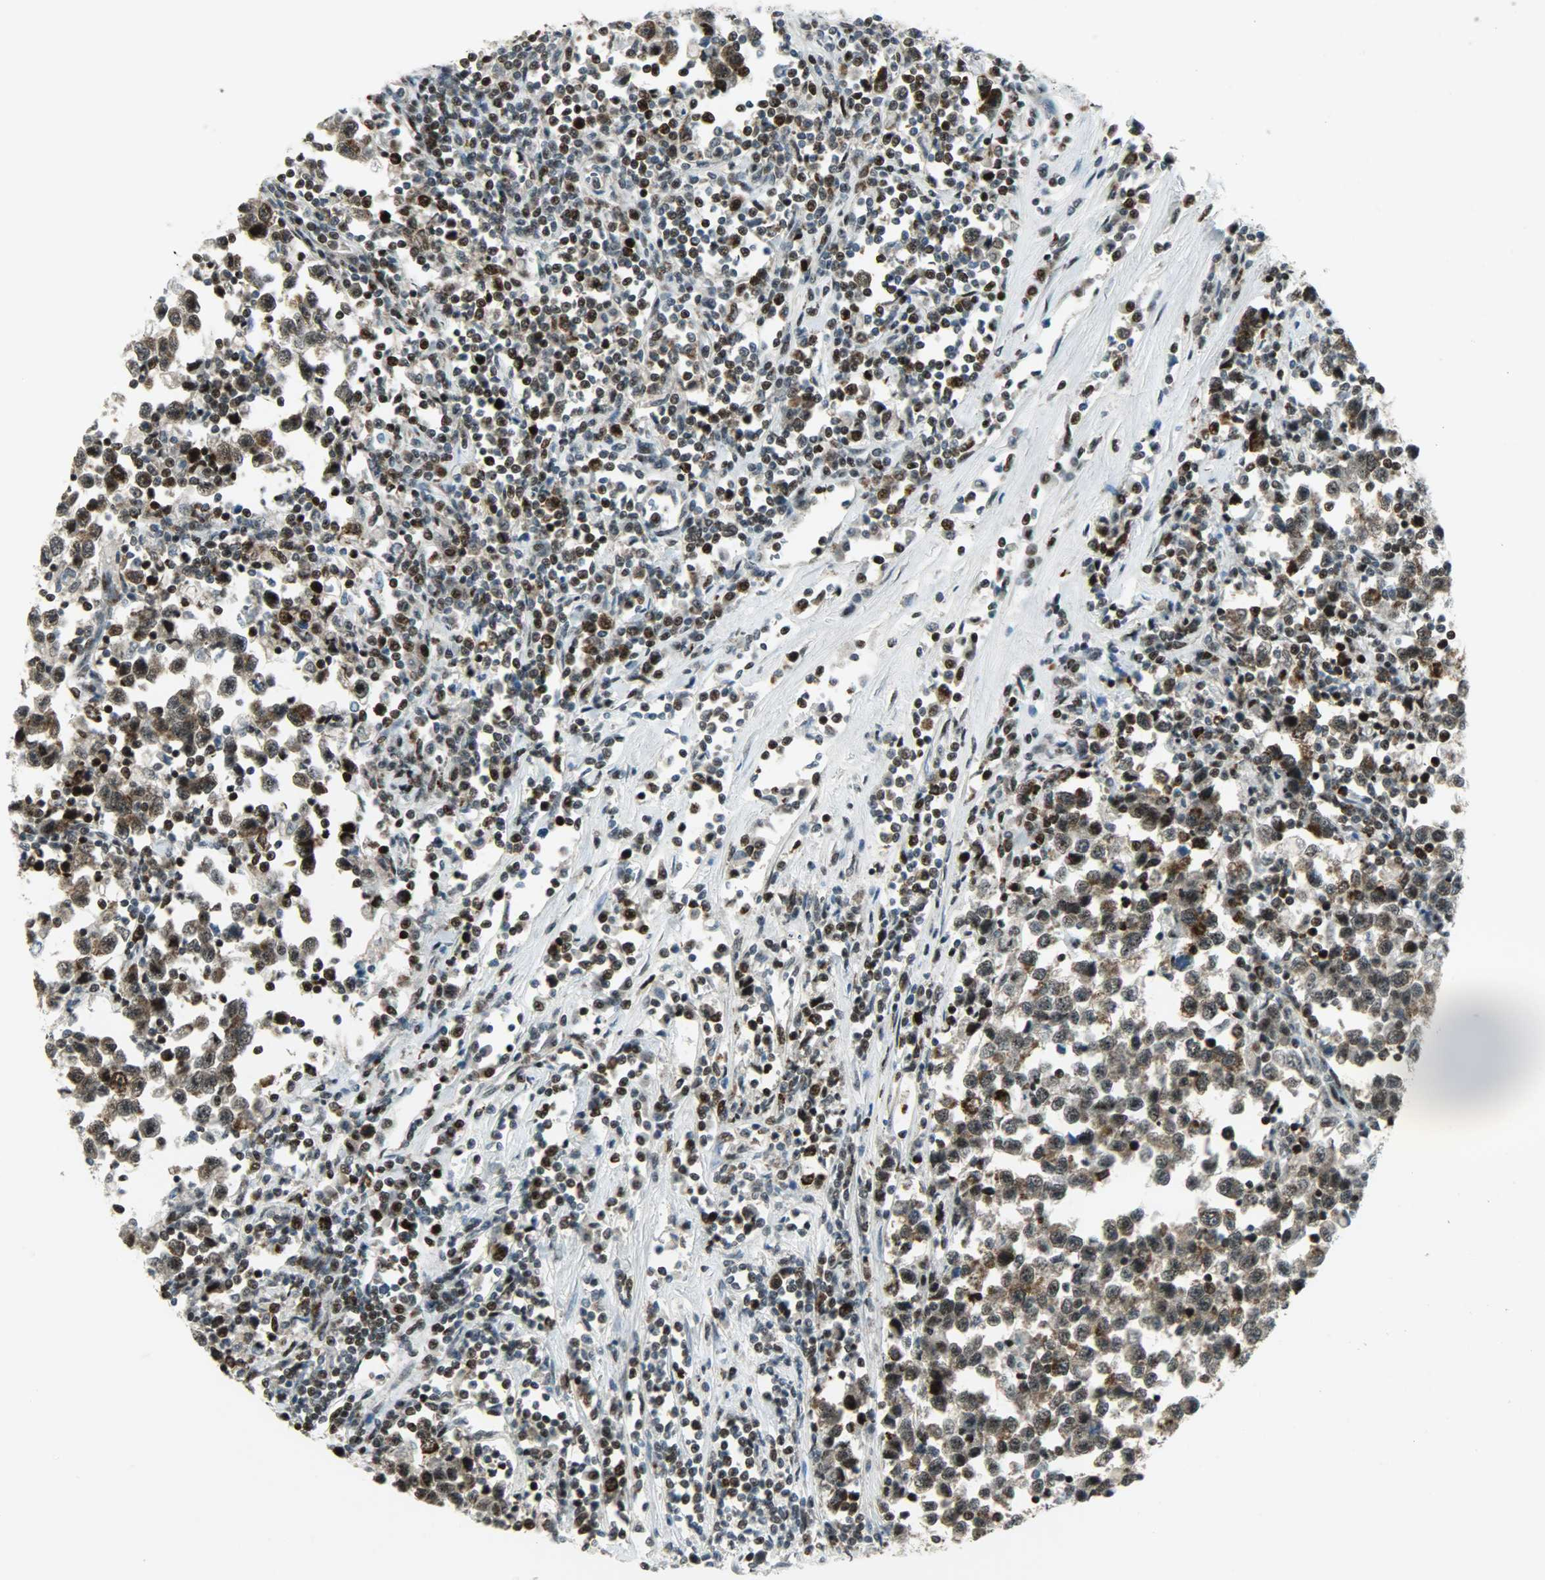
{"staining": {"intensity": "moderate", "quantity": ">75%", "location": "cytoplasmic/membranous,nuclear"}, "tissue": "testis cancer", "cell_type": "Tumor cells", "image_type": "cancer", "snomed": [{"axis": "morphology", "description": "Seminoma, NOS"}, {"axis": "topography", "description": "Testis"}], "caption": "Tumor cells show medium levels of moderate cytoplasmic/membranous and nuclear staining in approximately >75% of cells in human seminoma (testis).", "gene": "IL15", "patient": {"sex": "male", "age": 43}}